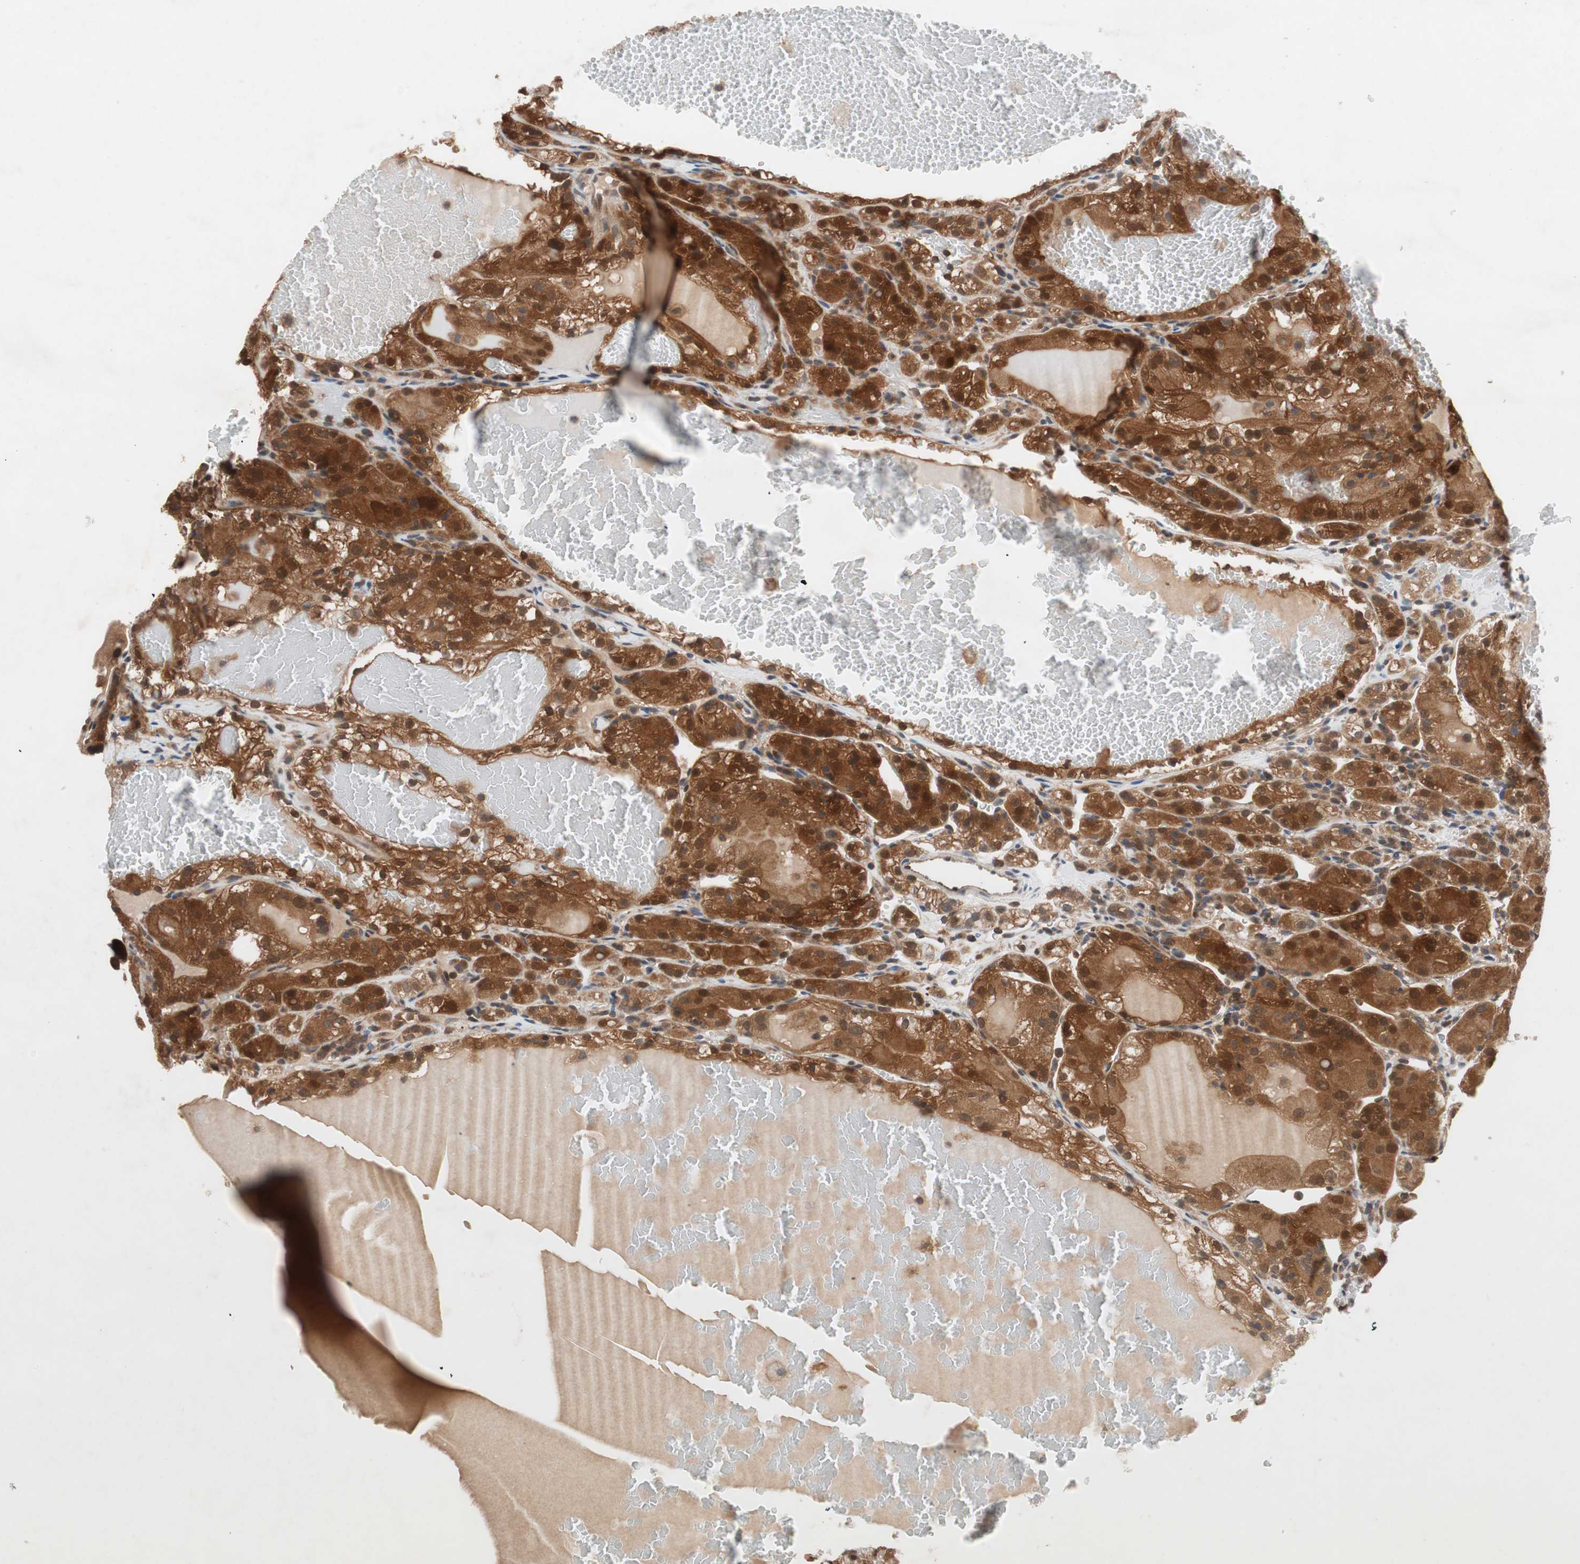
{"staining": {"intensity": "strong", "quantity": ">75%", "location": "cytoplasmic/membranous"}, "tissue": "renal cancer", "cell_type": "Tumor cells", "image_type": "cancer", "snomed": [{"axis": "morphology", "description": "Normal tissue, NOS"}, {"axis": "morphology", "description": "Adenocarcinoma, NOS"}, {"axis": "topography", "description": "Kidney"}], "caption": "Immunohistochemistry (IHC) staining of renal cancer, which reveals high levels of strong cytoplasmic/membranous positivity in about >75% of tumor cells indicating strong cytoplasmic/membranous protein positivity. The staining was performed using DAB (brown) for protein detection and nuclei were counterstained in hematoxylin (blue).", "gene": "GALT", "patient": {"sex": "male", "age": 61}}